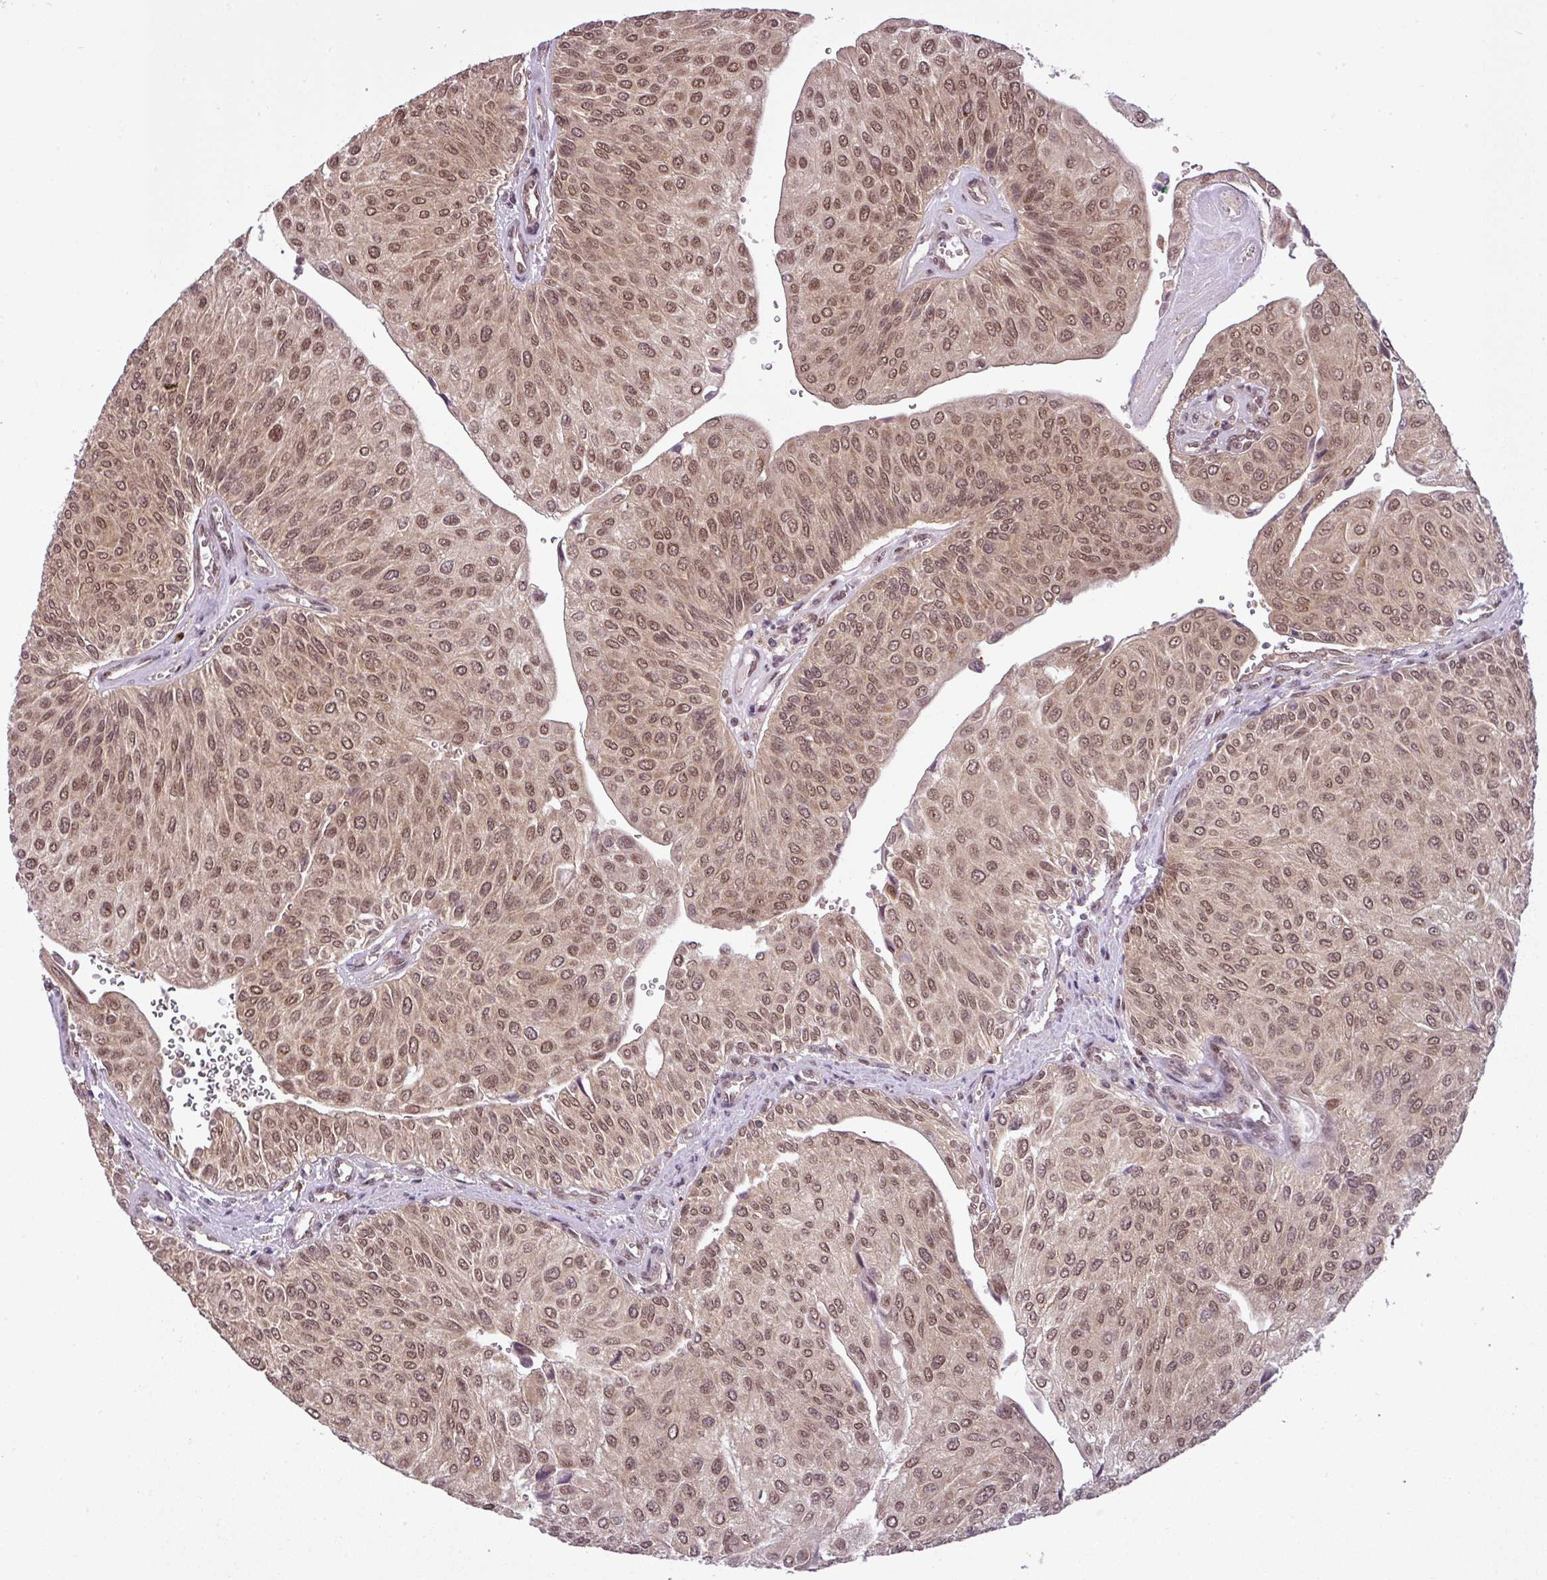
{"staining": {"intensity": "moderate", "quantity": ">75%", "location": "cytoplasmic/membranous,nuclear"}, "tissue": "urothelial cancer", "cell_type": "Tumor cells", "image_type": "cancer", "snomed": [{"axis": "morphology", "description": "Urothelial carcinoma, NOS"}, {"axis": "topography", "description": "Urinary bladder"}], "caption": "This photomicrograph reveals urothelial cancer stained with IHC to label a protein in brown. The cytoplasmic/membranous and nuclear of tumor cells show moderate positivity for the protein. Nuclei are counter-stained blue.", "gene": "MFHAS1", "patient": {"sex": "male", "age": 67}}